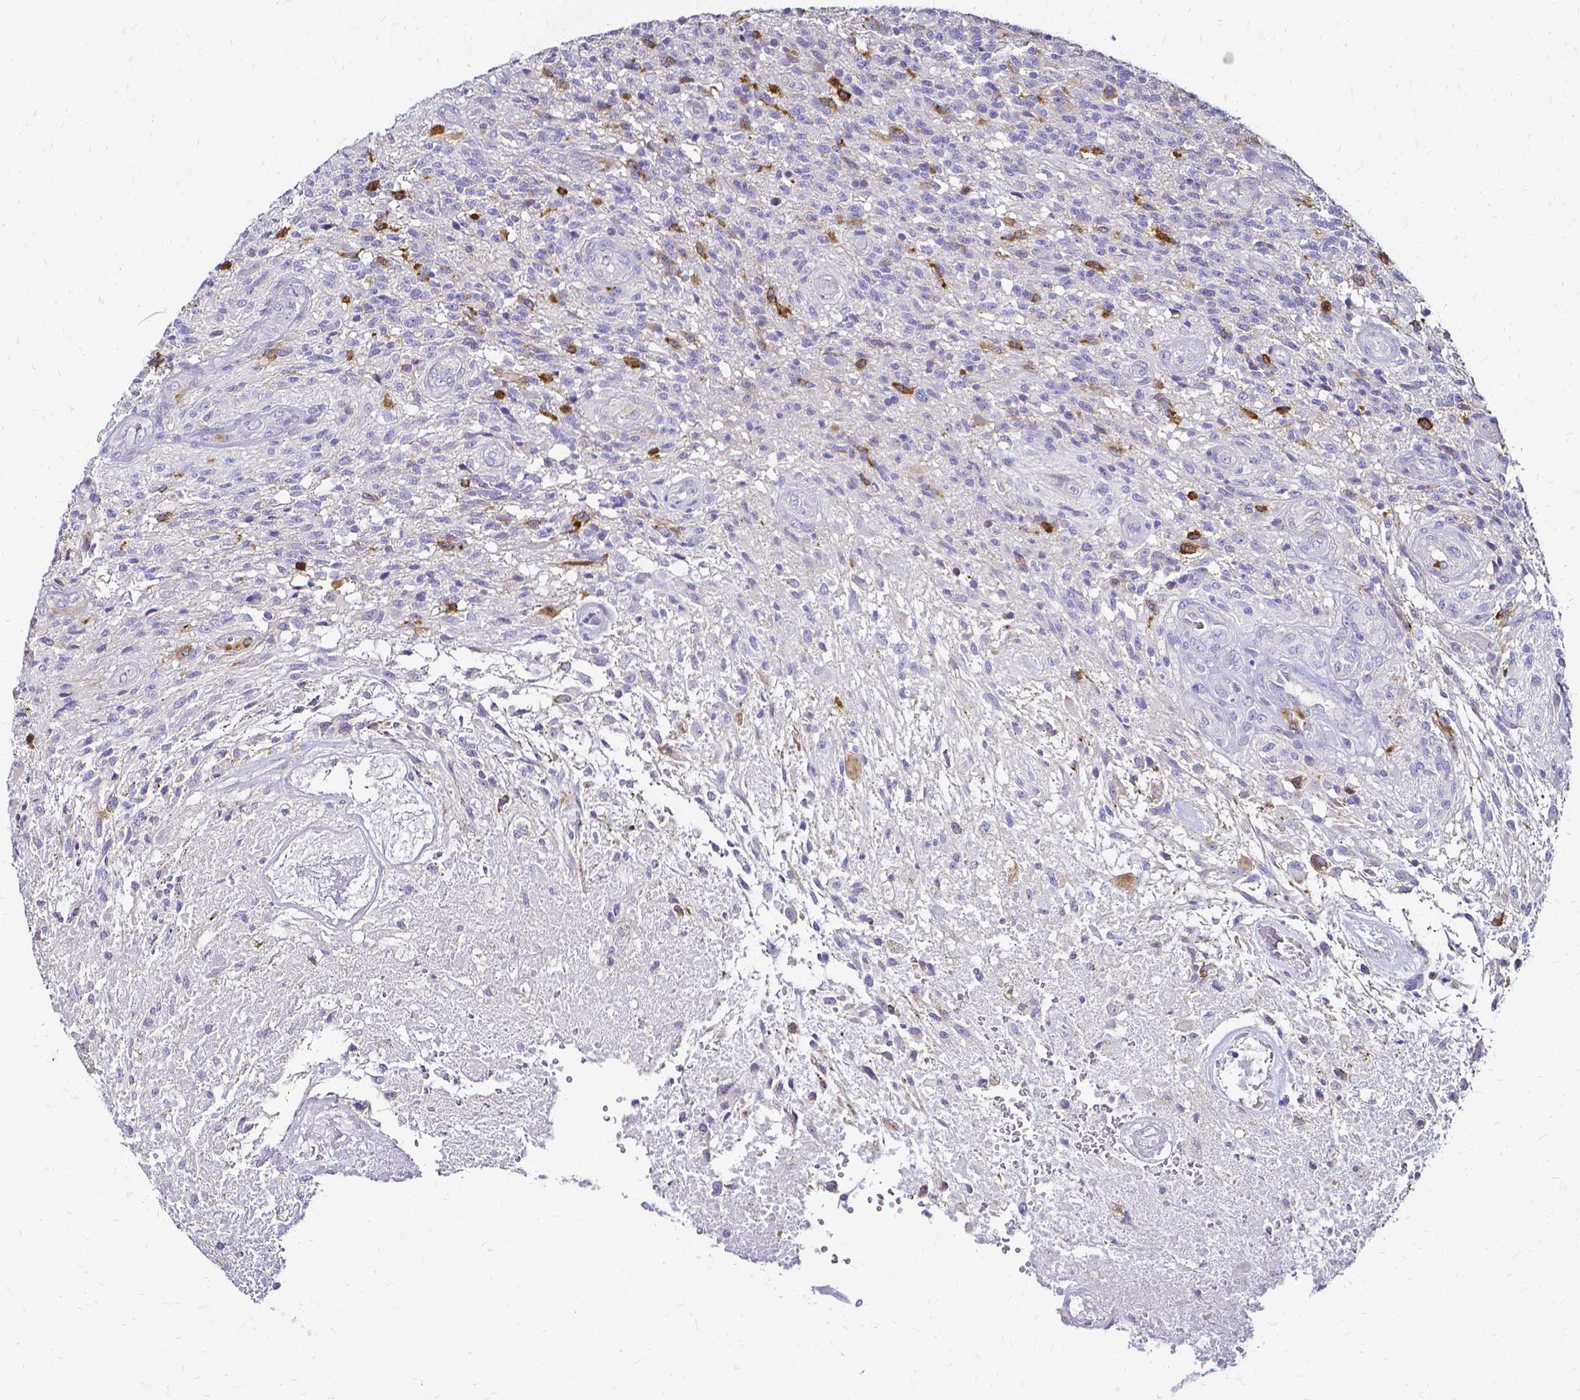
{"staining": {"intensity": "strong", "quantity": "<25%", "location": "cytoplasmic/membranous"}, "tissue": "glioma", "cell_type": "Tumor cells", "image_type": "cancer", "snomed": [{"axis": "morphology", "description": "Glioma, malignant, High grade"}, {"axis": "topography", "description": "Brain"}], "caption": "Malignant glioma (high-grade) was stained to show a protein in brown. There is medium levels of strong cytoplasmic/membranous expression in approximately <25% of tumor cells.", "gene": "CCNB1", "patient": {"sex": "male", "age": 56}}